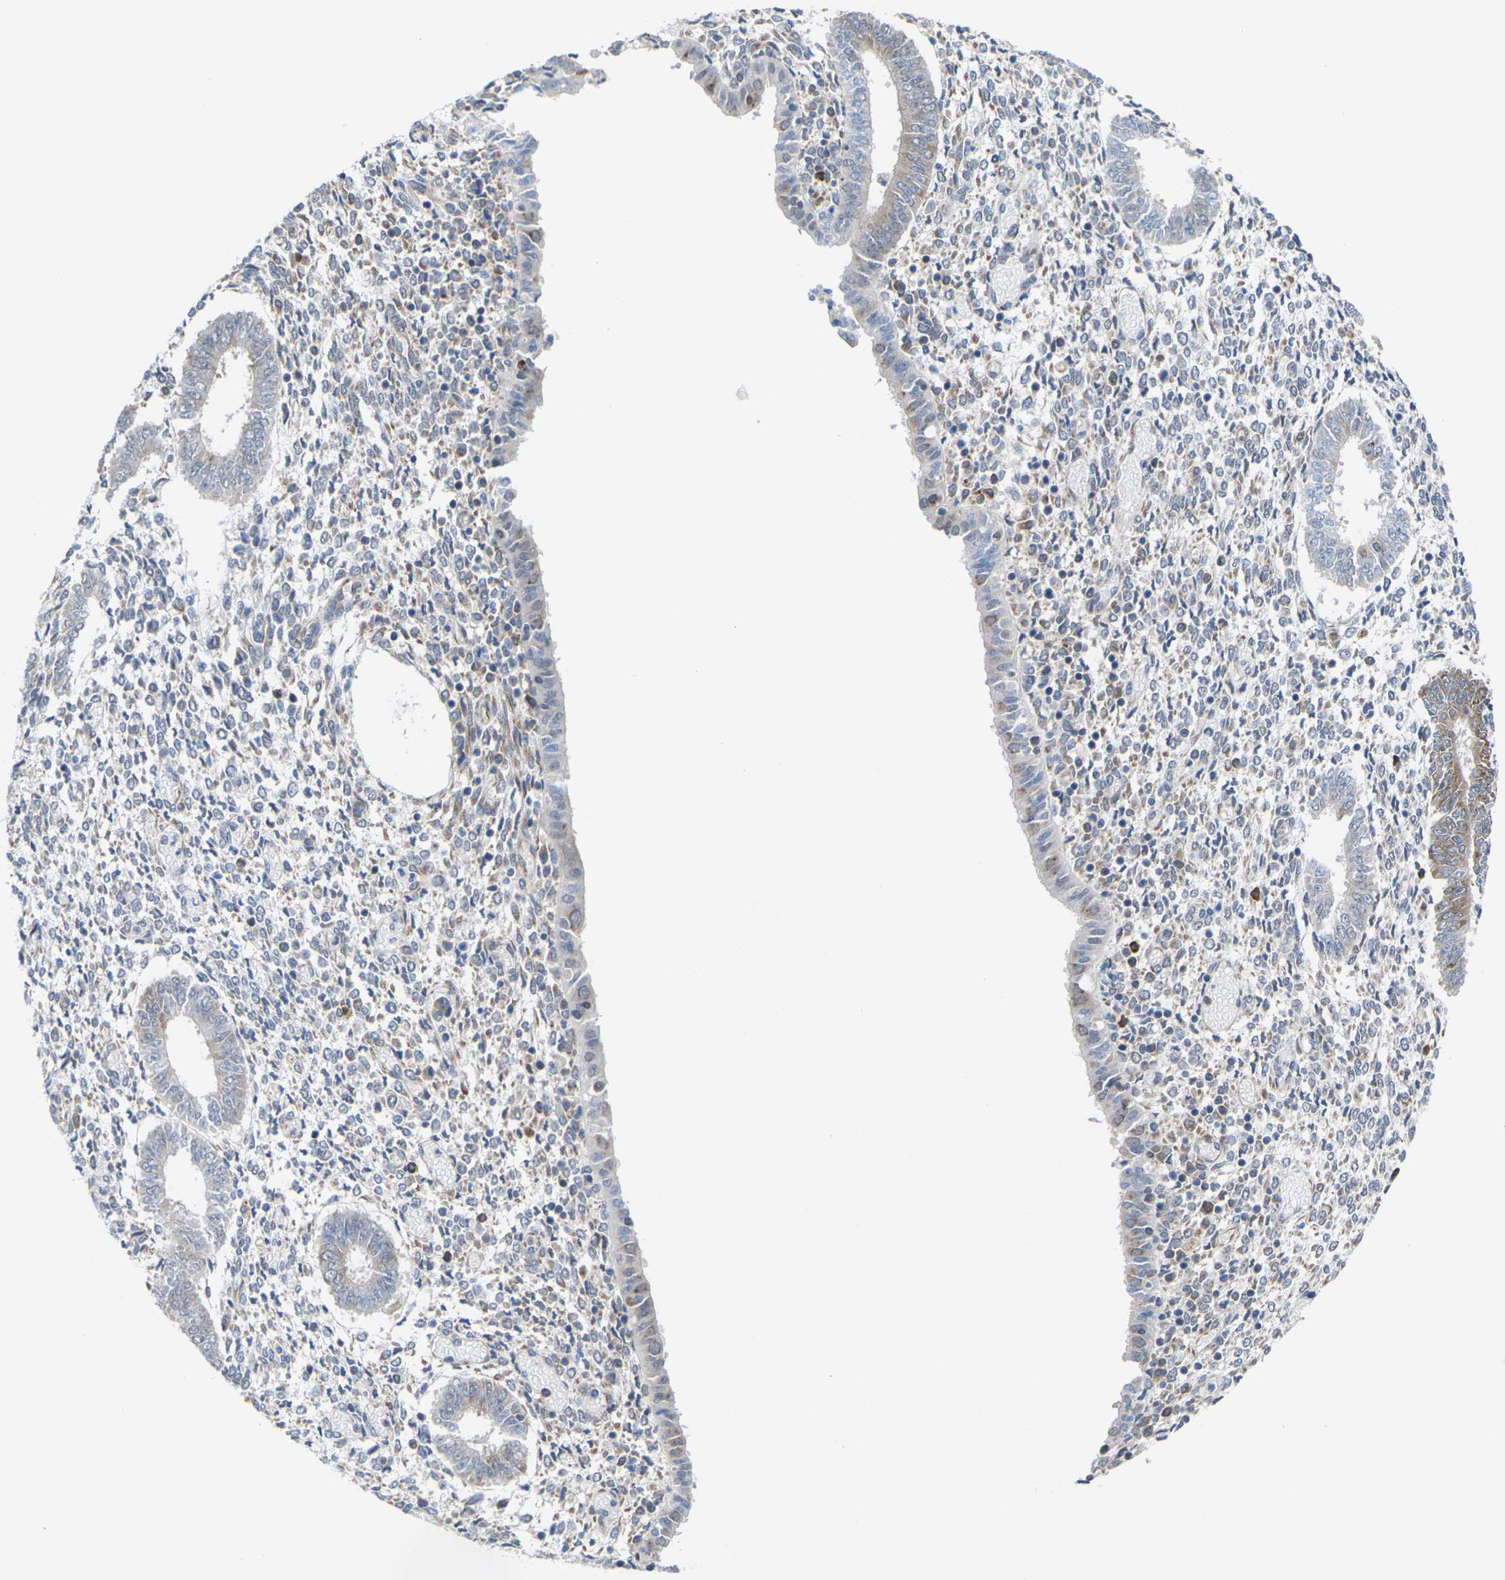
{"staining": {"intensity": "negative", "quantity": "none", "location": "none"}, "tissue": "endometrium", "cell_type": "Cells in endometrial stroma", "image_type": "normal", "snomed": [{"axis": "morphology", "description": "Normal tissue, NOS"}, {"axis": "topography", "description": "Endometrium"}], "caption": "Immunohistochemistry micrograph of unremarkable endometrium: endometrium stained with DAB displays no significant protein staining in cells in endometrial stroma.", "gene": "PDZK1IP1", "patient": {"sex": "female", "age": 35}}